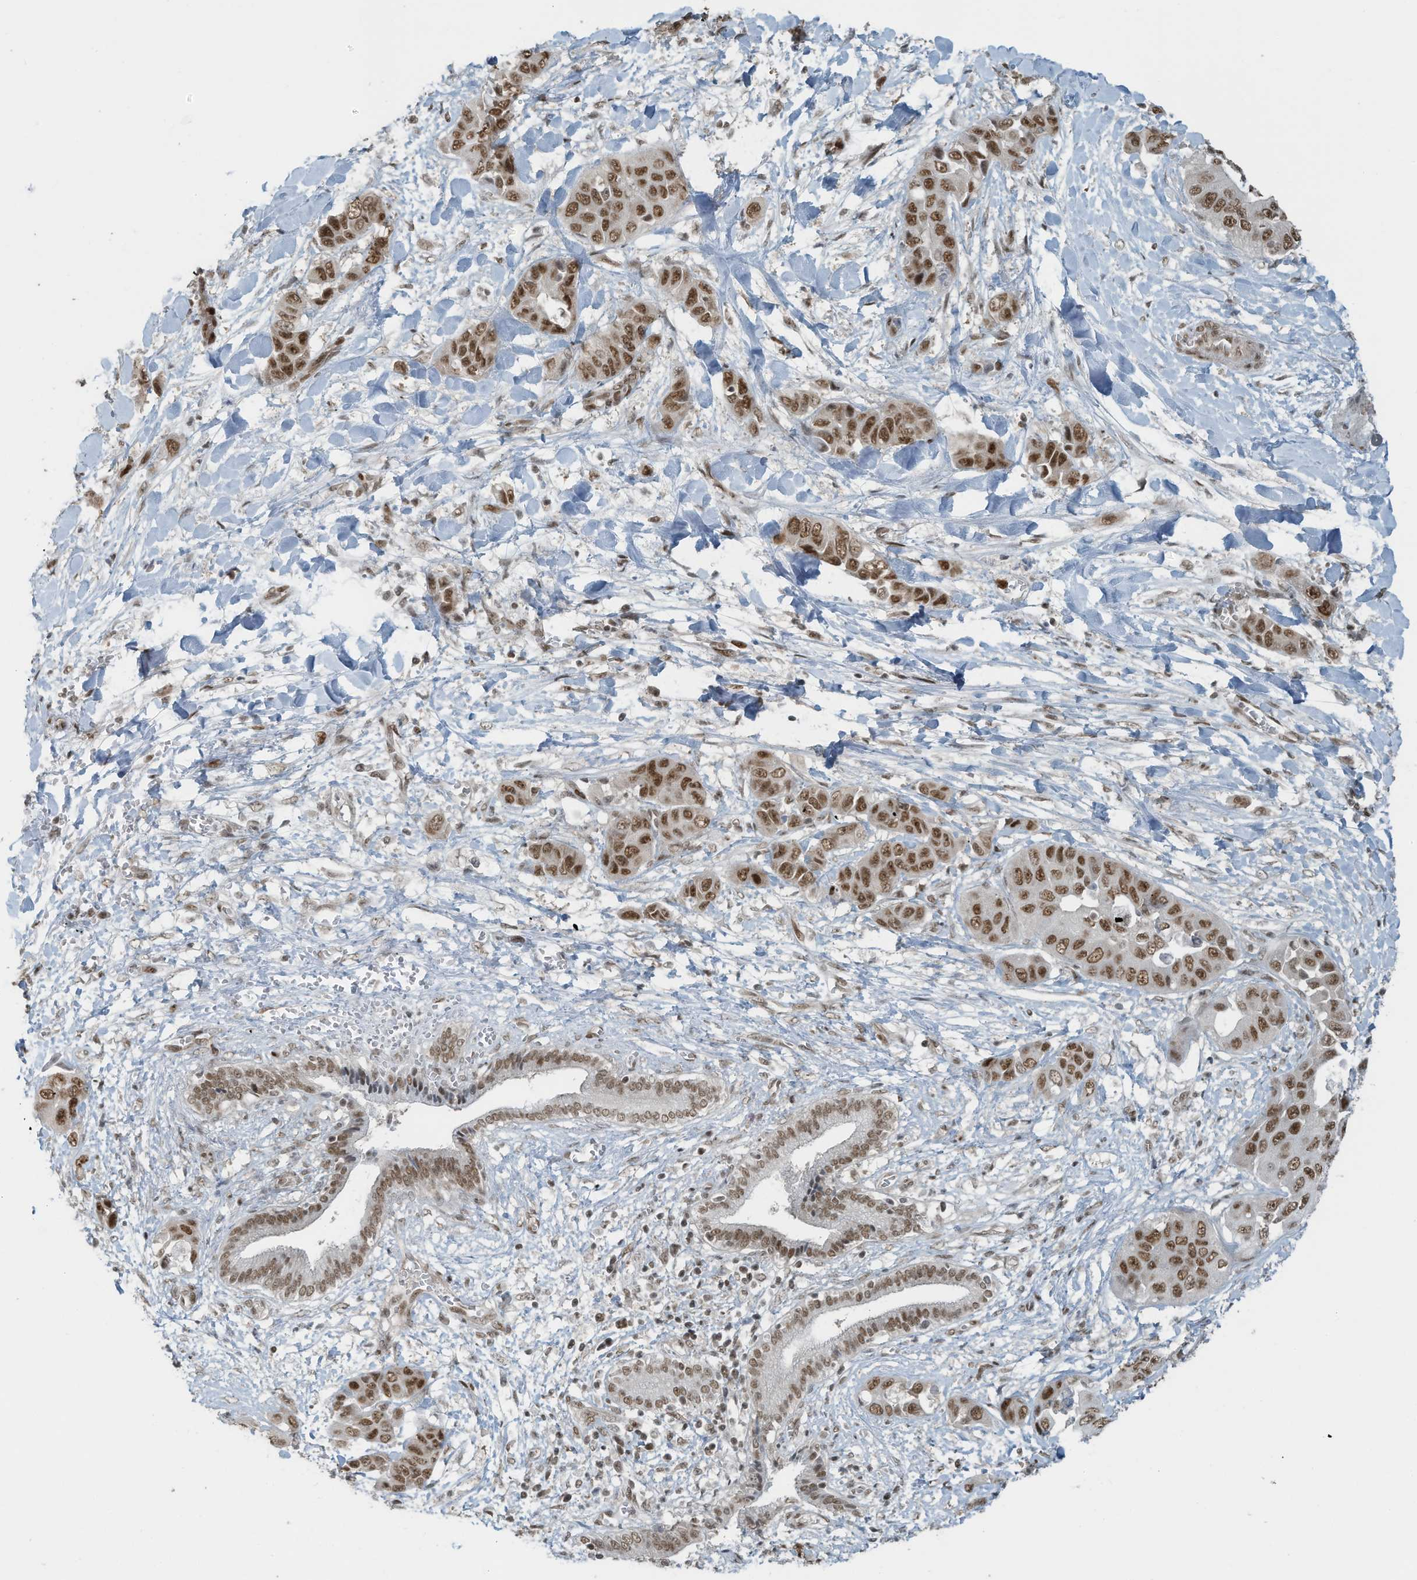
{"staining": {"intensity": "moderate", "quantity": ">75%", "location": "nuclear"}, "tissue": "liver cancer", "cell_type": "Tumor cells", "image_type": "cancer", "snomed": [{"axis": "morphology", "description": "Cholangiocarcinoma"}, {"axis": "topography", "description": "Liver"}], "caption": "Liver cancer stained with a brown dye reveals moderate nuclear positive expression in about >75% of tumor cells.", "gene": "PCNP", "patient": {"sex": "female", "age": 52}}